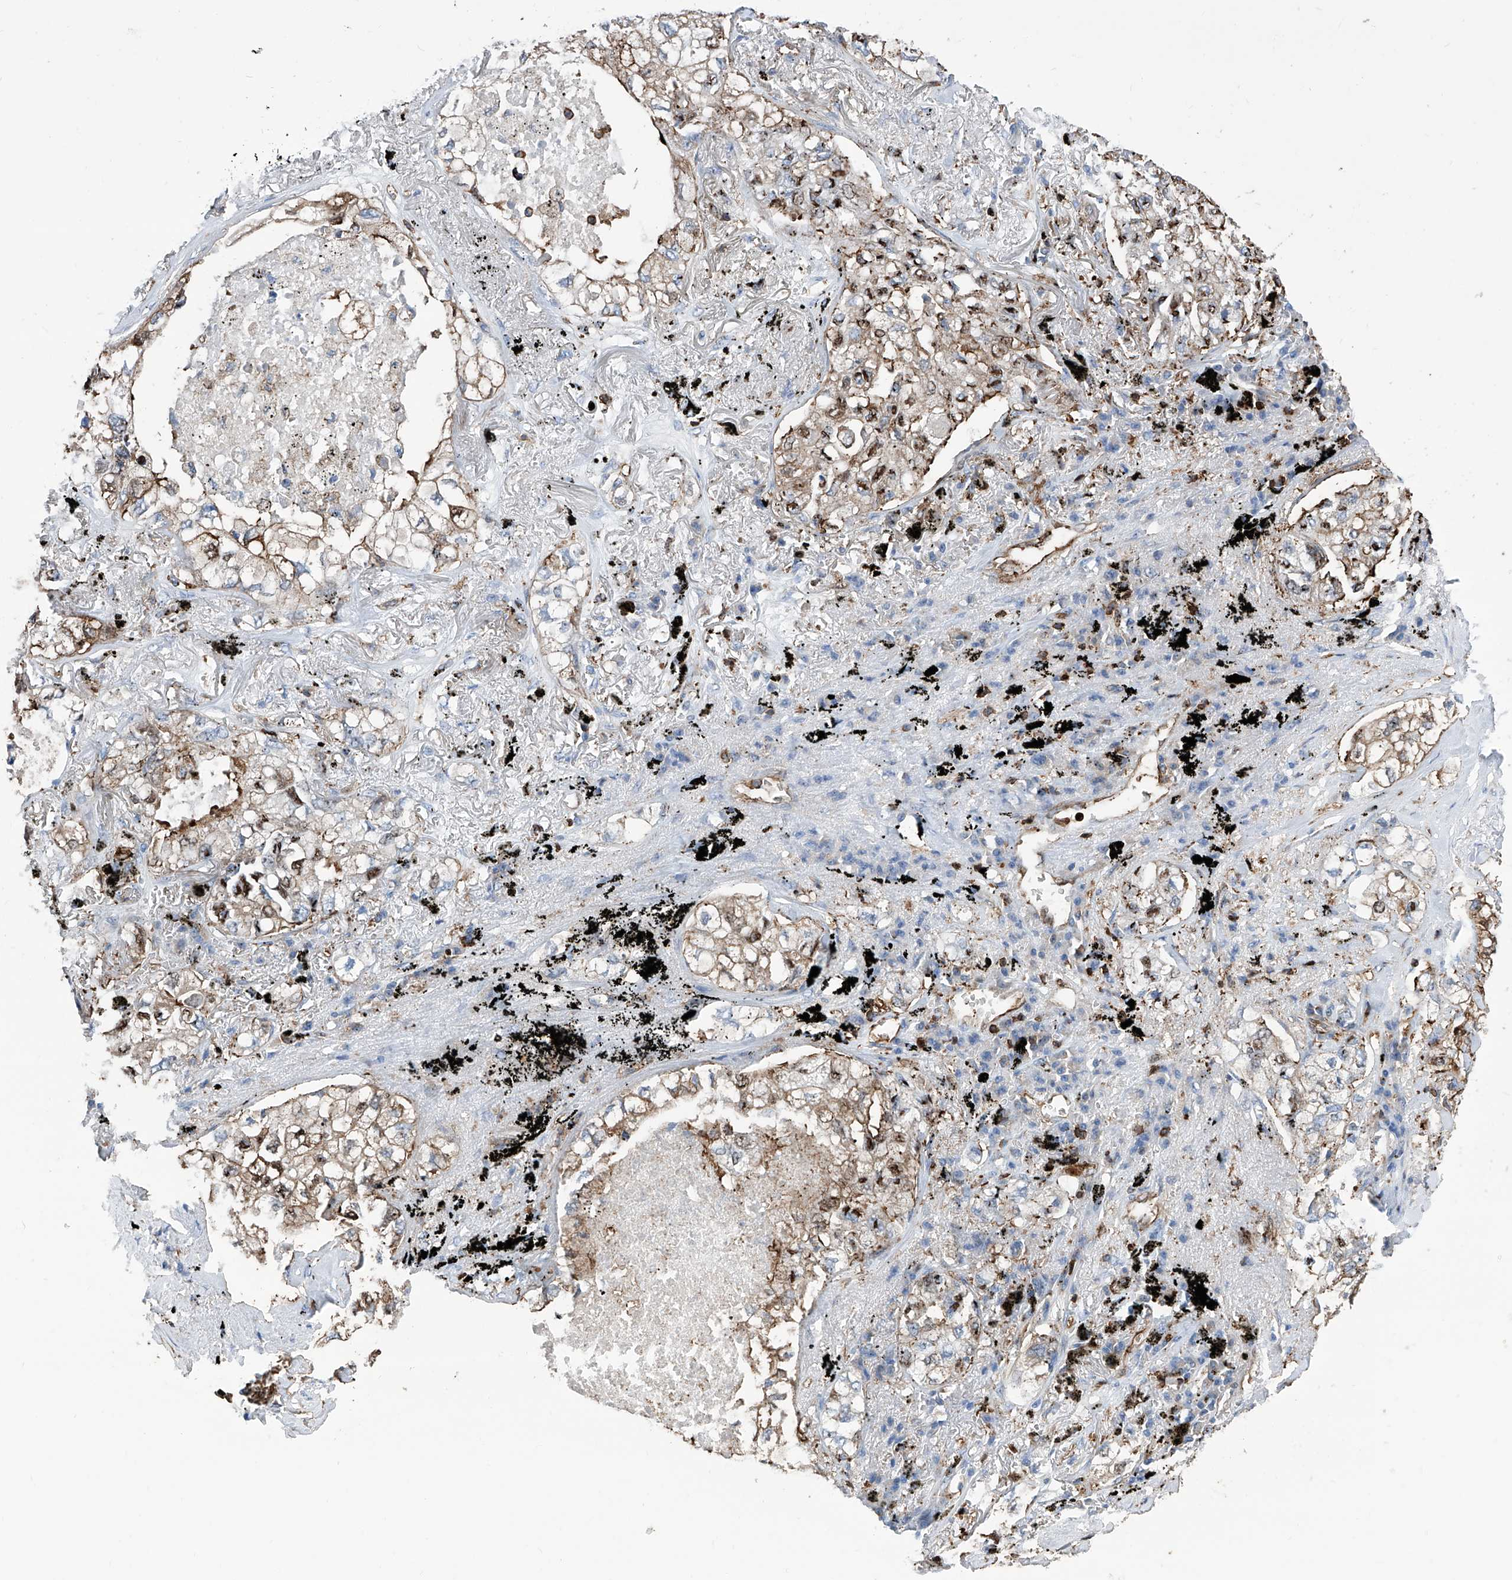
{"staining": {"intensity": "moderate", "quantity": "25%-75%", "location": "cytoplasmic/membranous,nuclear"}, "tissue": "lung cancer", "cell_type": "Tumor cells", "image_type": "cancer", "snomed": [{"axis": "morphology", "description": "Adenocarcinoma, NOS"}, {"axis": "topography", "description": "Lung"}], "caption": "High-power microscopy captured an immunohistochemistry photomicrograph of lung adenocarcinoma, revealing moderate cytoplasmic/membranous and nuclear expression in about 25%-75% of tumor cells.", "gene": "ZNF484", "patient": {"sex": "male", "age": 65}}